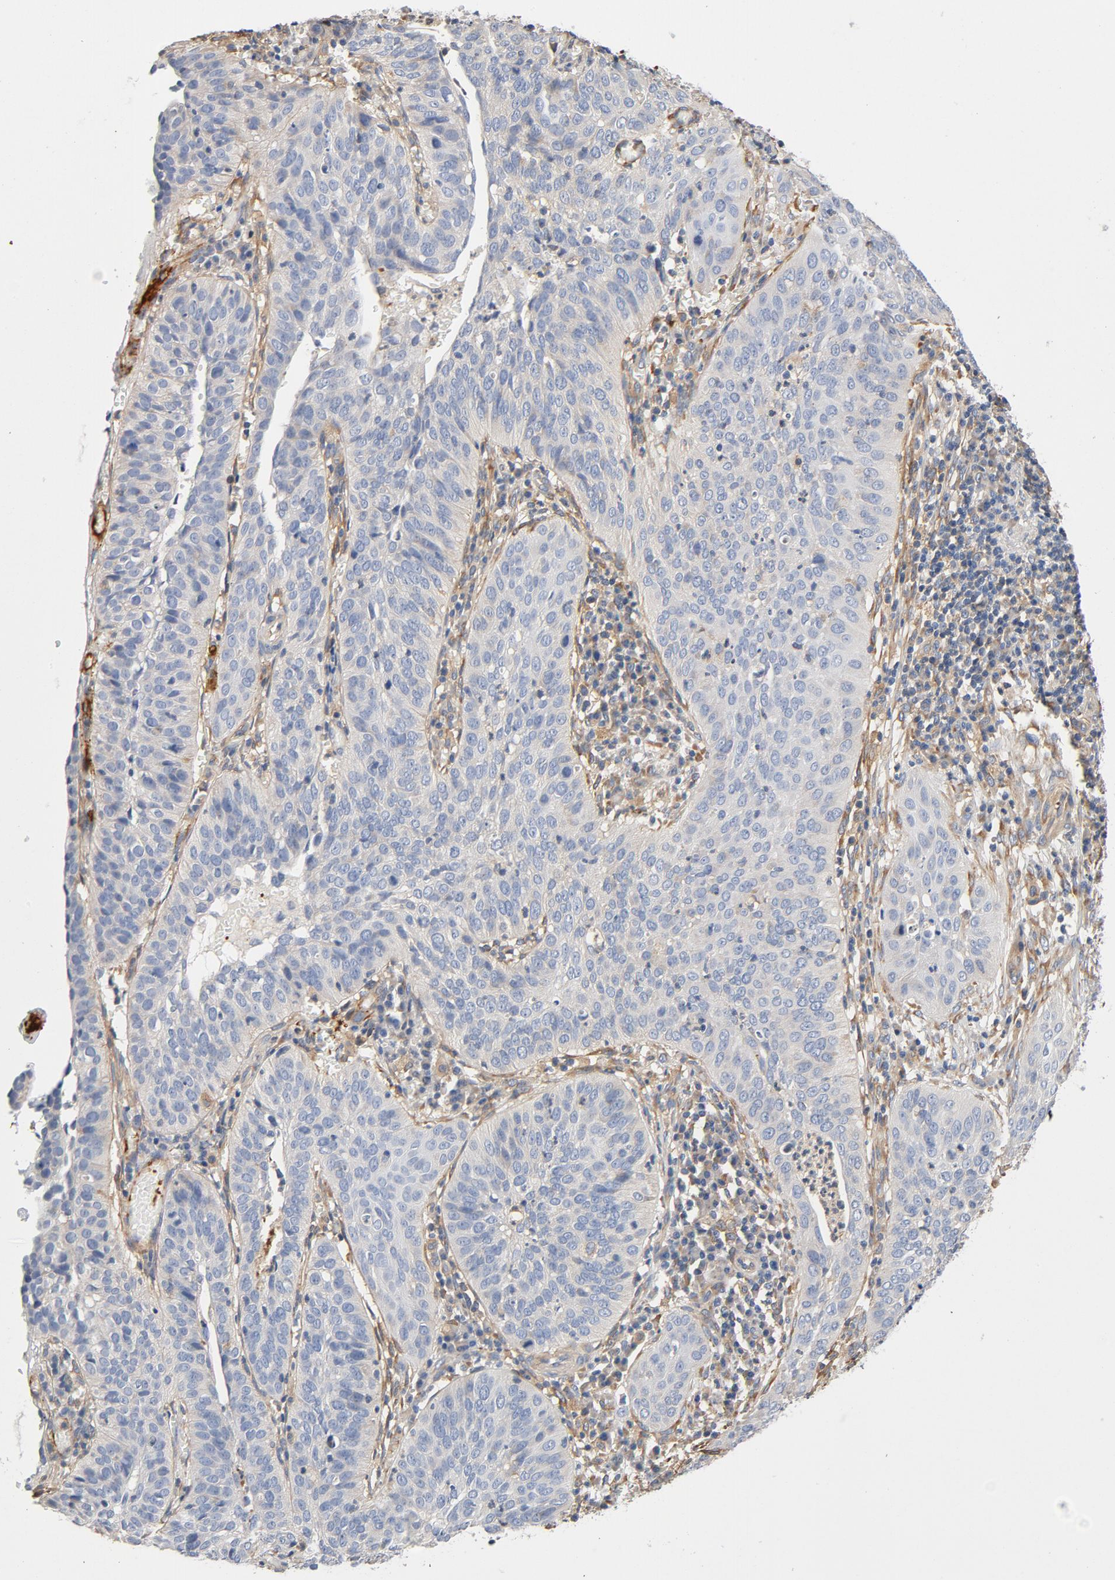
{"staining": {"intensity": "negative", "quantity": "none", "location": "none"}, "tissue": "cervical cancer", "cell_type": "Tumor cells", "image_type": "cancer", "snomed": [{"axis": "morphology", "description": "Squamous cell carcinoma, NOS"}, {"axis": "topography", "description": "Cervix"}], "caption": "Immunohistochemistry photomicrograph of neoplastic tissue: human cervical squamous cell carcinoma stained with DAB reveals no significant protein staining in tumor cells. (DAB IHC, high magnification).", "gene": "ILK", "patient": {"sex": "female", "age": 39}}